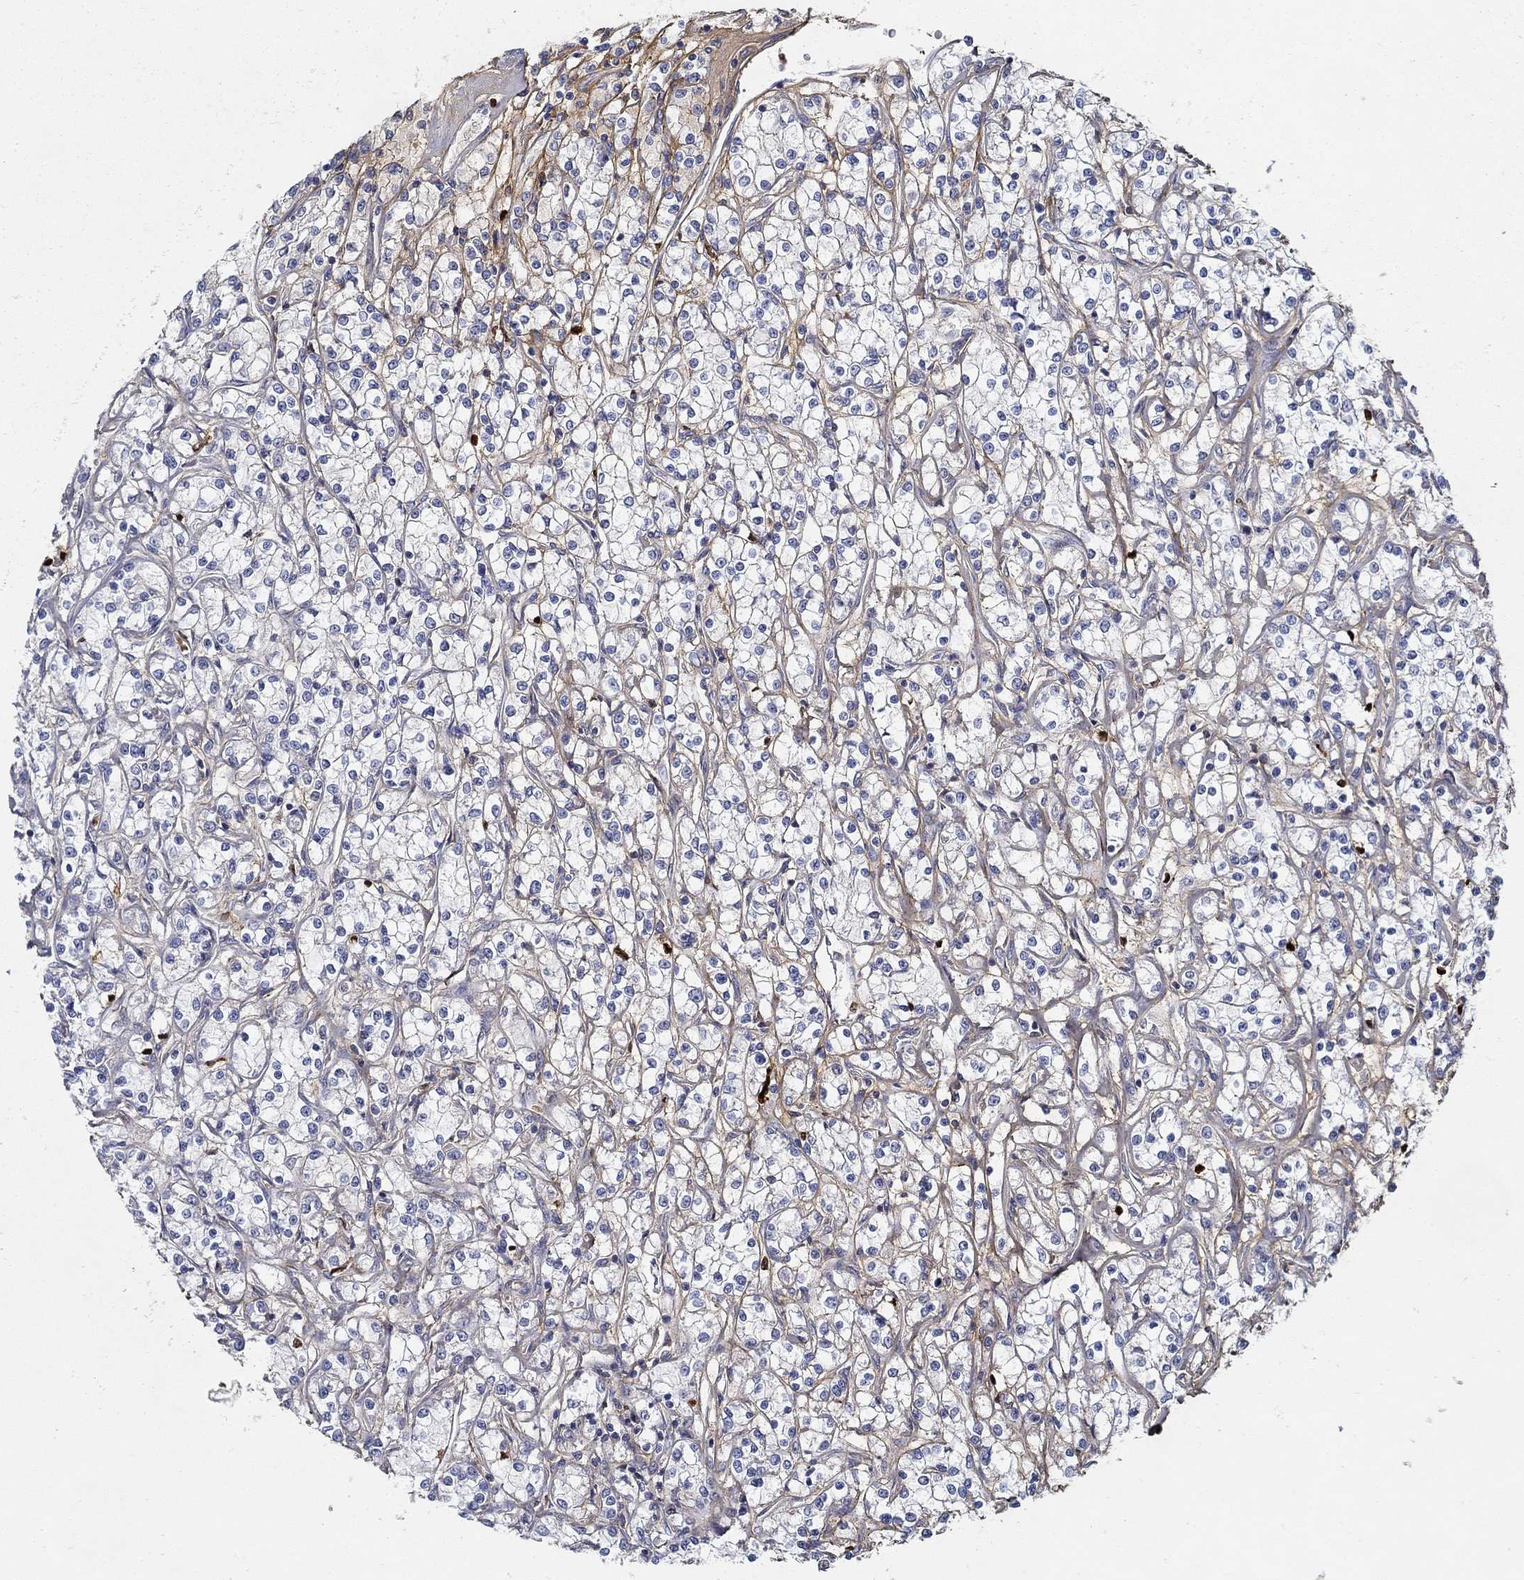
{"staining": {"intensity": "negative", "quantity": "none", "location": "none"}, "tissue": "renal cancer", "cell_type": "Tumor cells", "image_type": "cancer", "snomed": [{"axis": "morphology", "description": "Adenocarcinoma, NOS"}, {"axis": "topography", "description": "Kidney"}], "caption": "An immunohistochemistry (IHC) photomicrograph of renal adenocarcinoma is shown. There is no staining in tumor cells of renal adenocarcinoma. (Stains: DAB (3,3'-diaminobenzidine) immunohistochemistry (IHC) with hematoxylin counter stain, Microscopy: brightfield microscopy at high magnification).", "gene": "TGFBI", "patient": {"sex": "female", "age": 59}}